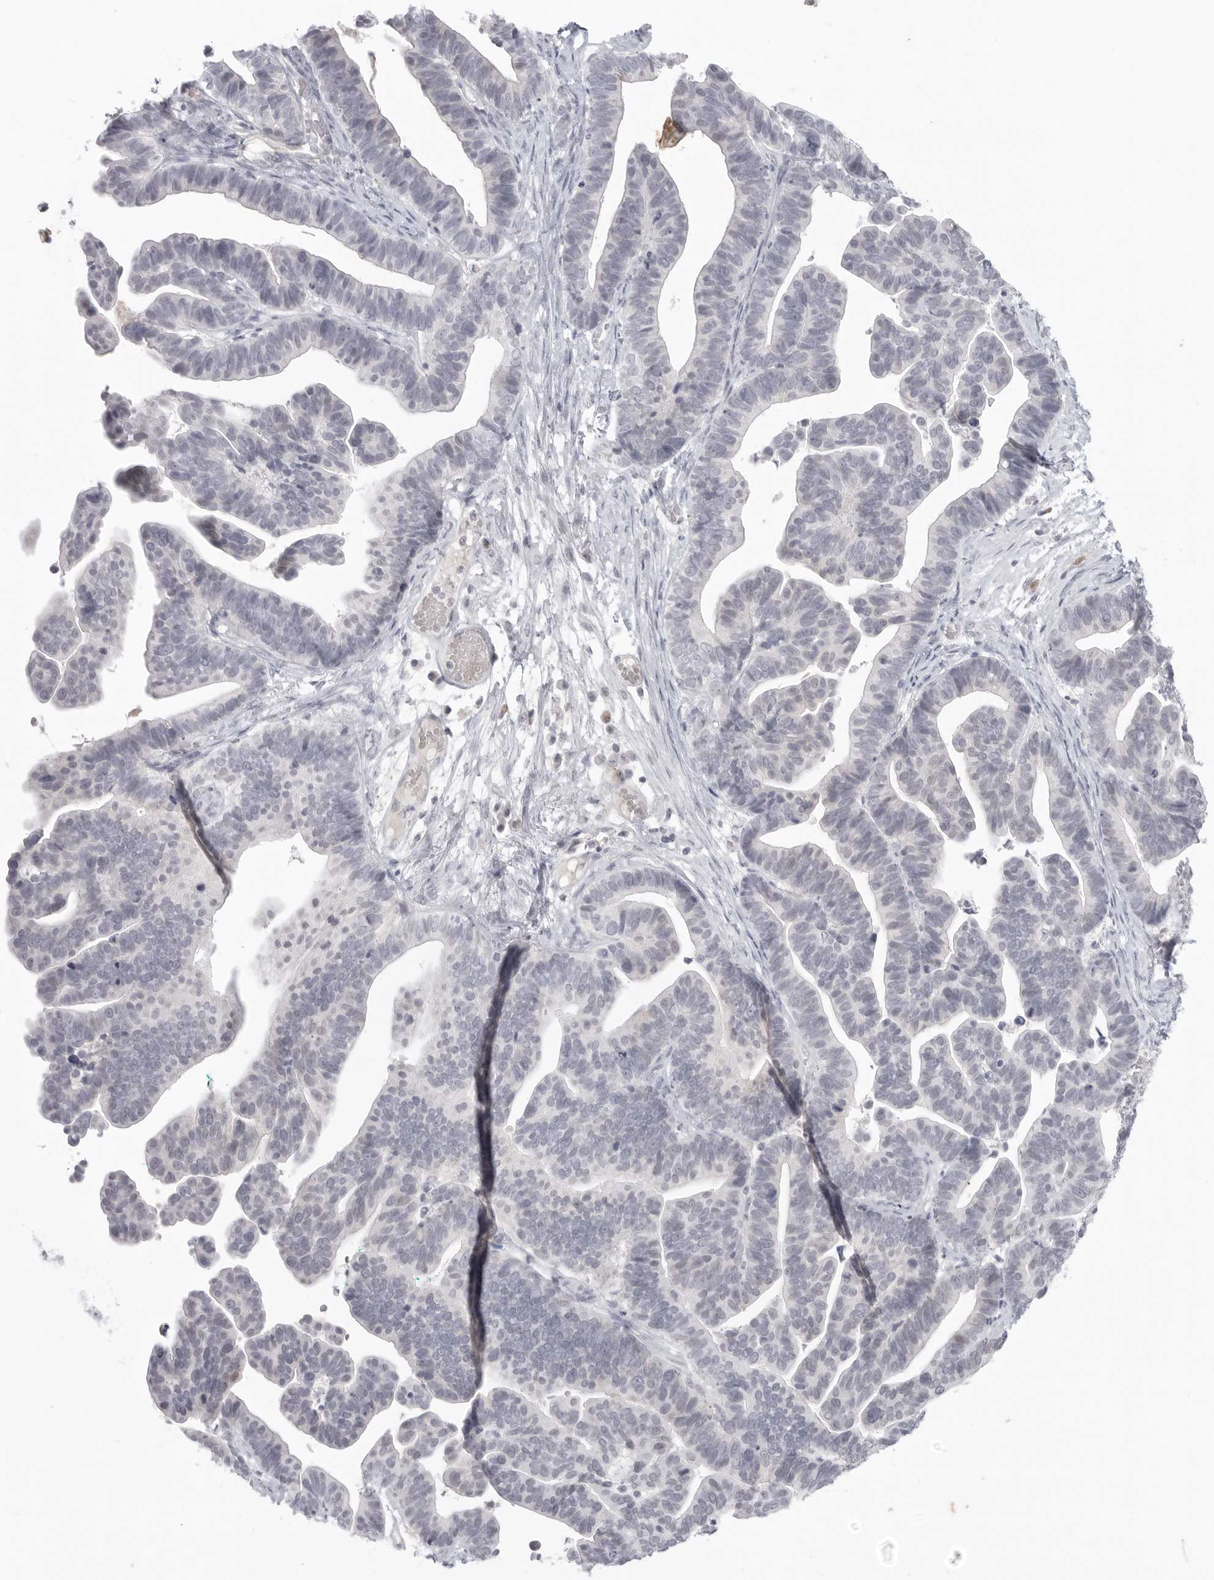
{"staining": {"intensity": "negative", "quantity": "none", "location": "none"}, "tissue": "ovarian cancer", "cell_type": "Tumor cells", "image_type": "cancer", "snomed": [{"axis": "morphology", "description": "Cystadenocarcinoma, serous, NOS"}, {"axis": "topography", "description": "Ovary"}], "caption": "IHC of human ovarian cancer reveals no expression in tumor cells.", "gene": "TCTN3", "patient": {"sex": "female", "age": 56}}